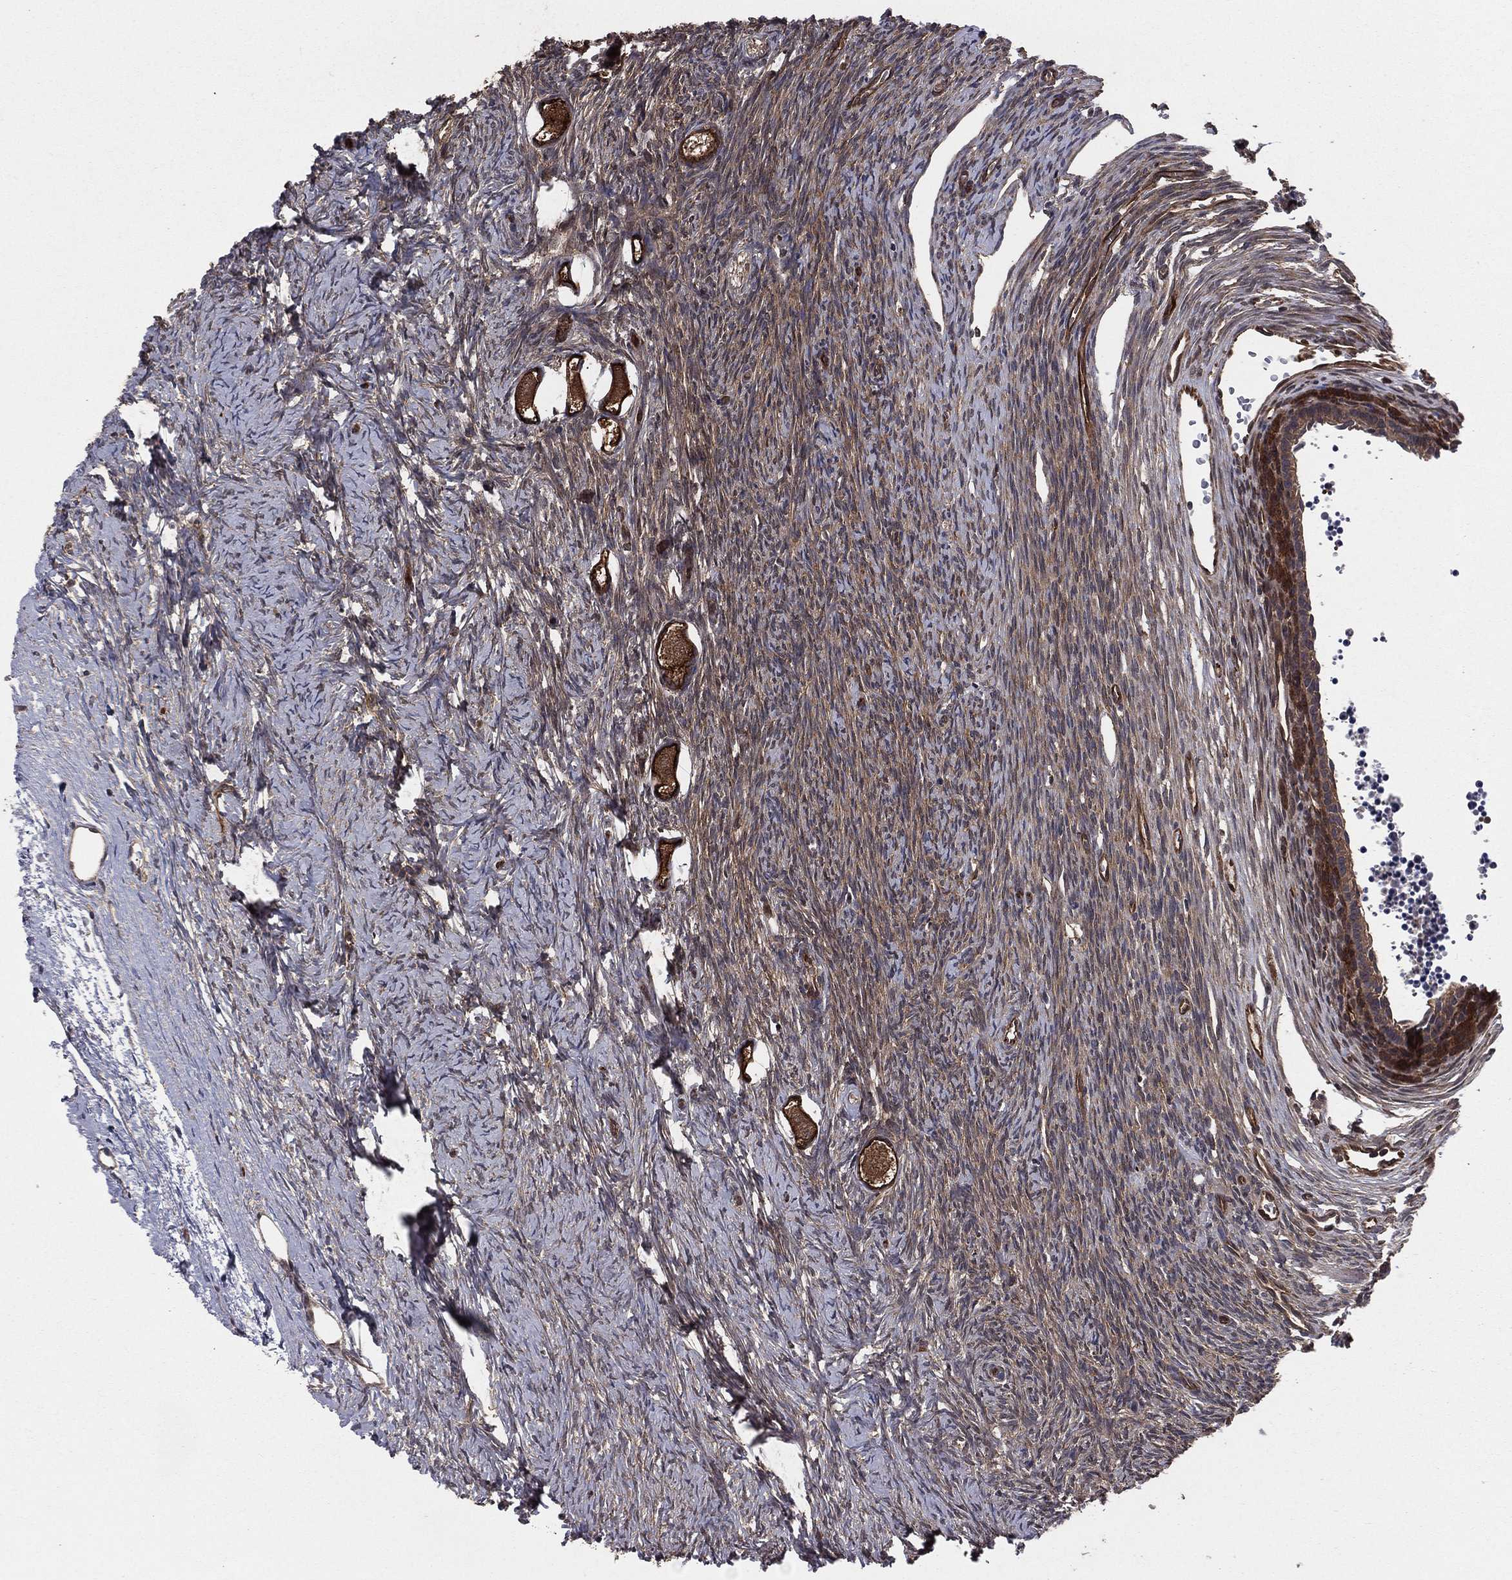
{"staining": {"intensity": "strong", "quantity": ">75%", "location": "cytoplasmic/membranous"}, "tissue": "ovary", "cell_type": "Follicle cells", "image_type": "normal", "snomed": [{"axis": "morphology", "description": "Normal tissue, NOS"}, {"axis": "topography", "description": "Ovary"}], "caption": "This photomicrograph reveals IHC staining of unremarkable ovary, with high strong cytoplasmic/membranous expression in approximately >75% of follicle cells.", "gene": "CERT1", "patient": {"sex": "female", "age": 27}}